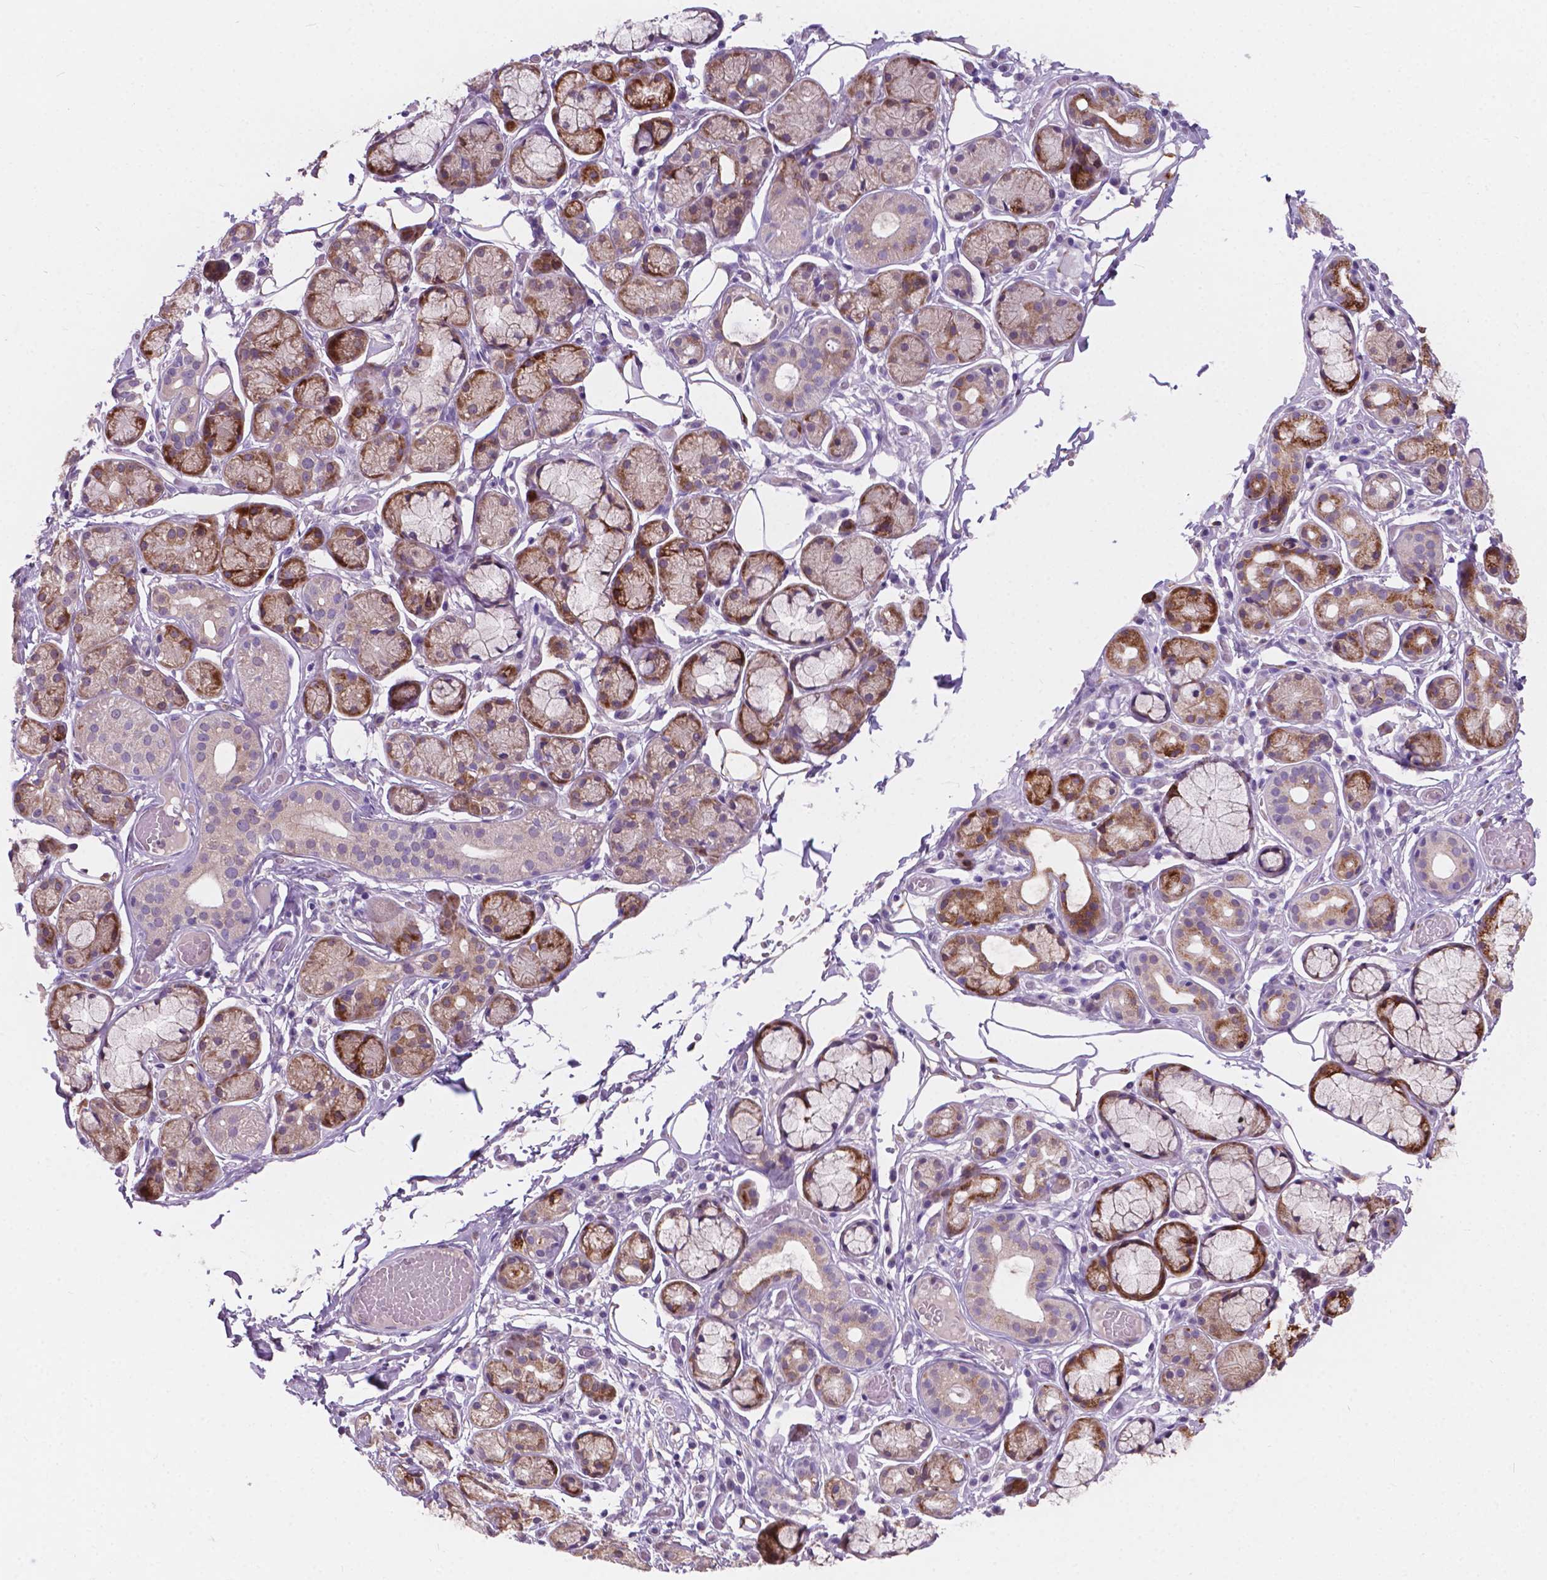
{"staining": {"intensity": "moderate", "quantity": "25%-75%", "location": "cytoplasmic/membranous"}, "tissue": "salivary gland", "cell_type": "Glandular cells", "image_type": "normal", "snomed": [{"axis": "morphology", "description": "Normal tissue, NOS"}, {"axis": "topography", "description": "Salivary gland"}, {"axis": "topography", "description": "Peripheral nerve tissue"}], "caption": "Moderate cytoplasmic/membranous expression for a protein is appreciated in about 25%-75% of glandular cells of unremarkable salivary gland using IHC.", "gene": "IREB2", "patient": {"sex": "male", "age": 71}}